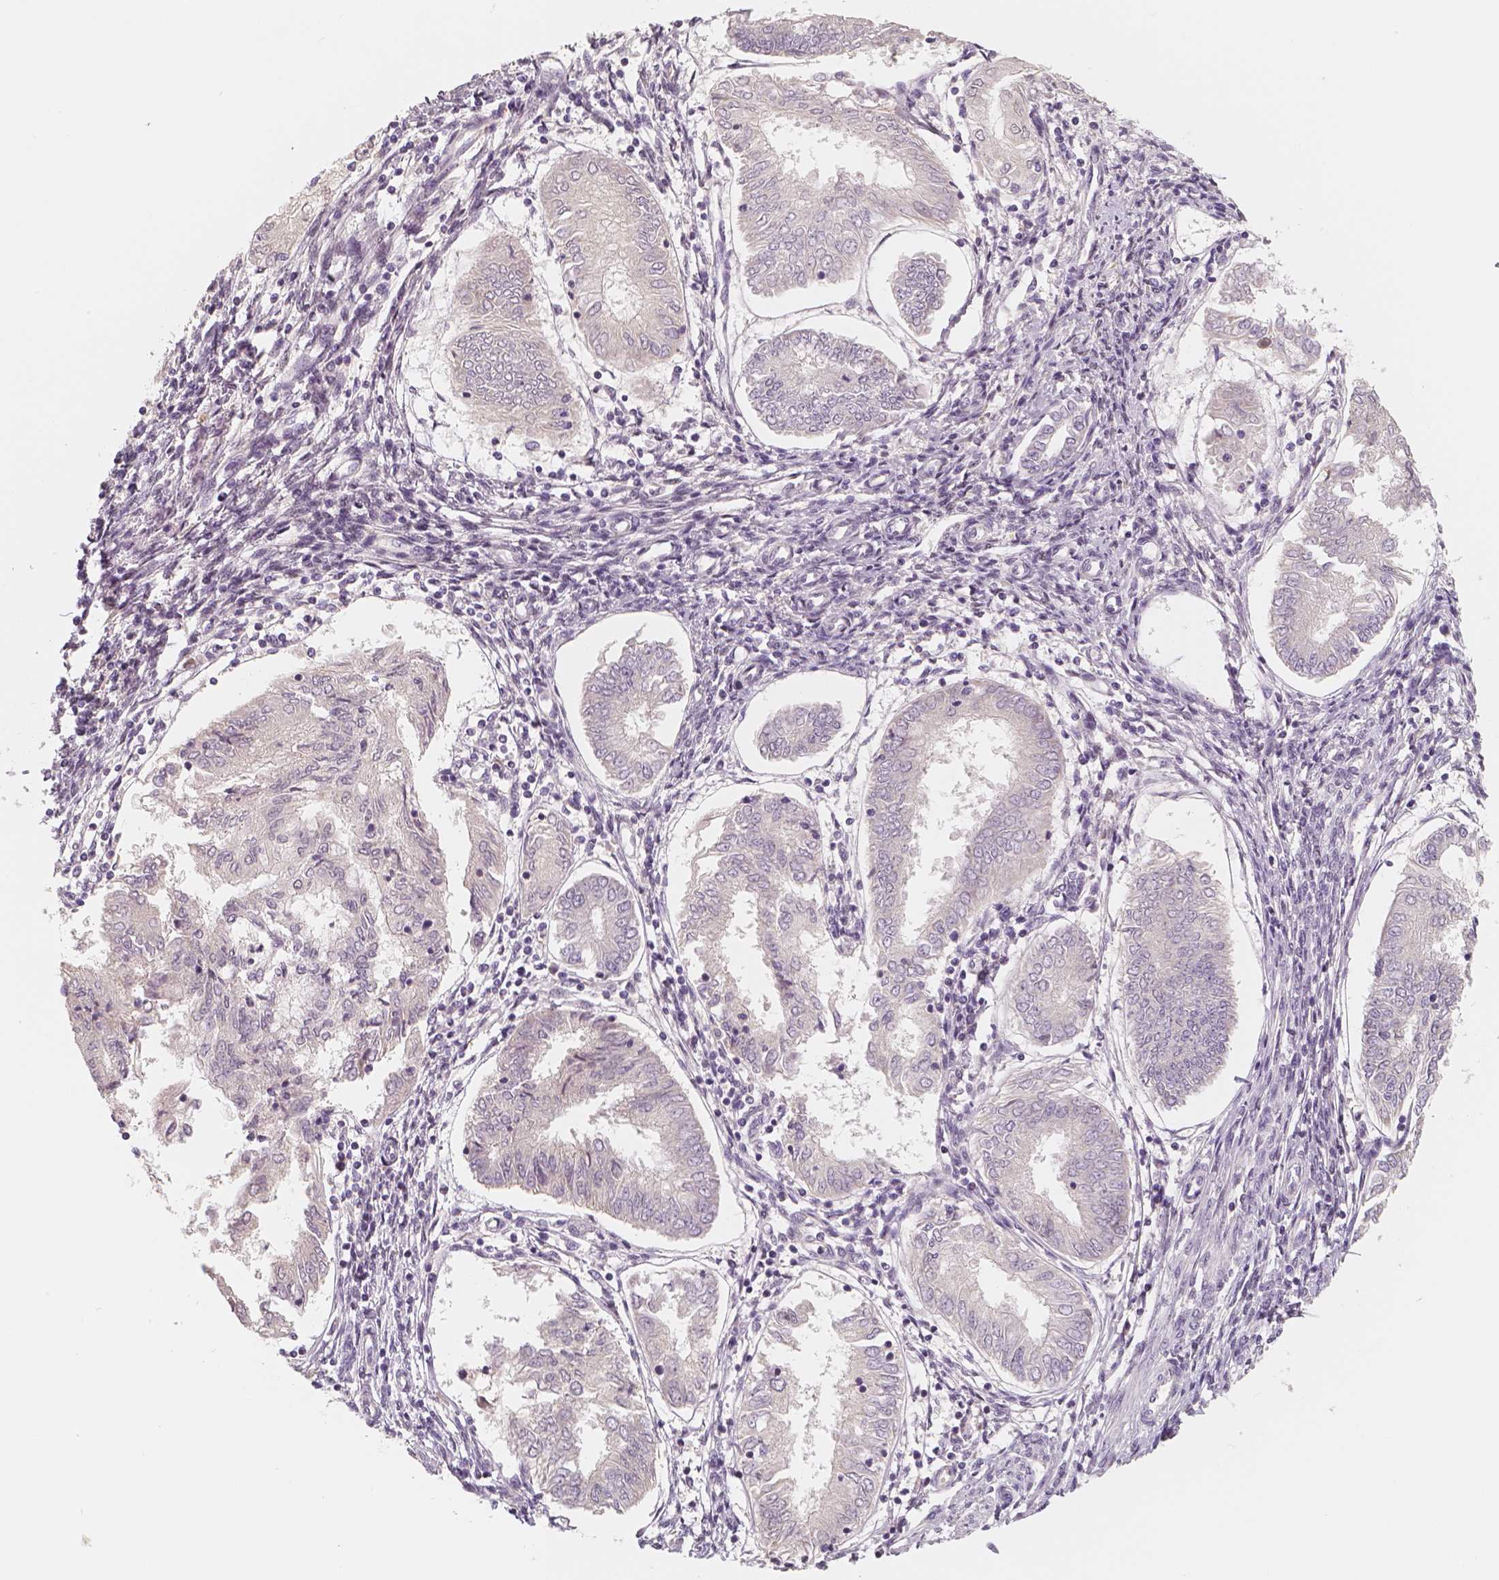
{"staining": {"intensity": "negative", "quantity": "none", "location": "none"}, "tissue": "endometrial cancer", "cell_type": "Tumor cells", "image_type": "cancer", "snomed": [{"axis": "morphology", "description": "Adenocarcinoma, NOS"}, {"axis": "topography", "description": "Endometrium"}], "caption": "High power microscopy histopathology image of an immunohistochemistry (IHC) micrograph of endometrial adenocarcinoma, revealing no significant positivity in tumor cells.", "gene": "RNASE7", "patient": {"sex": "female", "age": 68}}